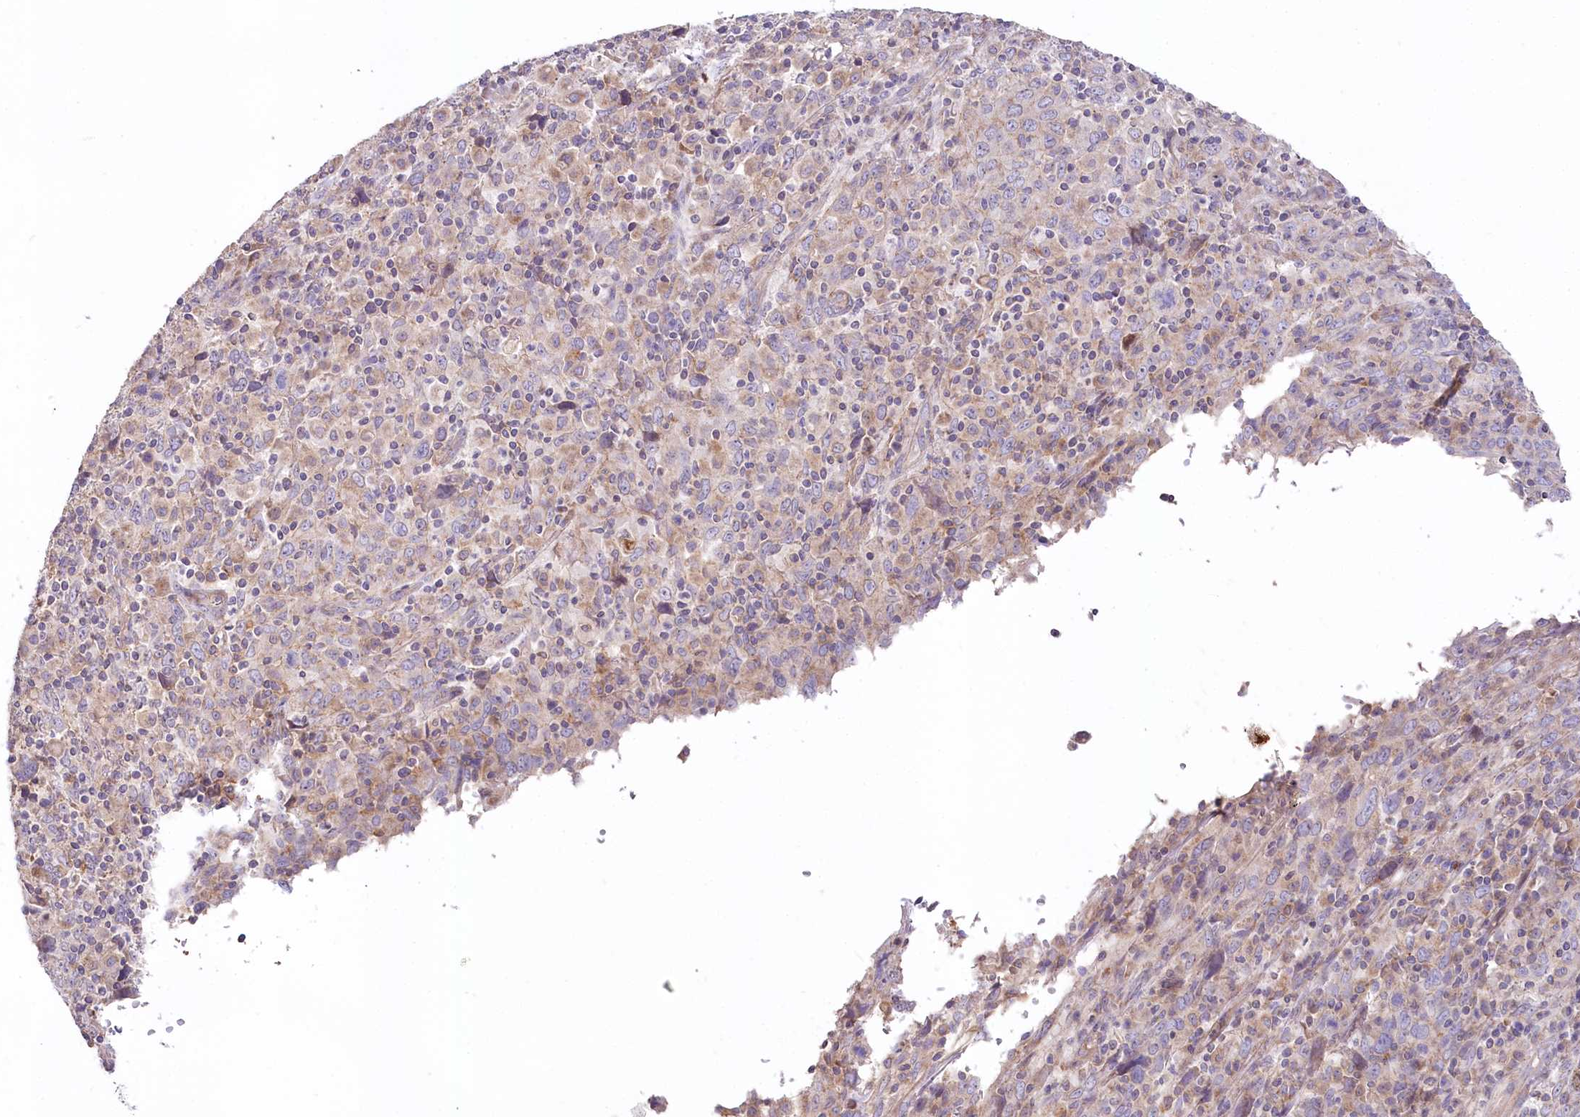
{"staining": {"intensity": "negative", "quantity": "none", "location": "none"}, "tissue": "cervical cancer", "cell_type": "Tumor cells", "image_type": "cancer", "snomed": [{"axis": "morphology", "description": "Squamous cell carcinoma, NOS"}, {"axis": "topography", "description": "Cervix"}], "caption": "High power microscopy histopathology image of an immunohistochemistry histopathology image of cervical squamous cell carcinoma, revealing no significant expression in tumor cells. Brightfield microscopy of IHC stained with DAB (brown) and hematoxylin (blue), captured at high magnification.", "gene": "SLC6A11", "patient": {"sex": "female", "age": 46}}